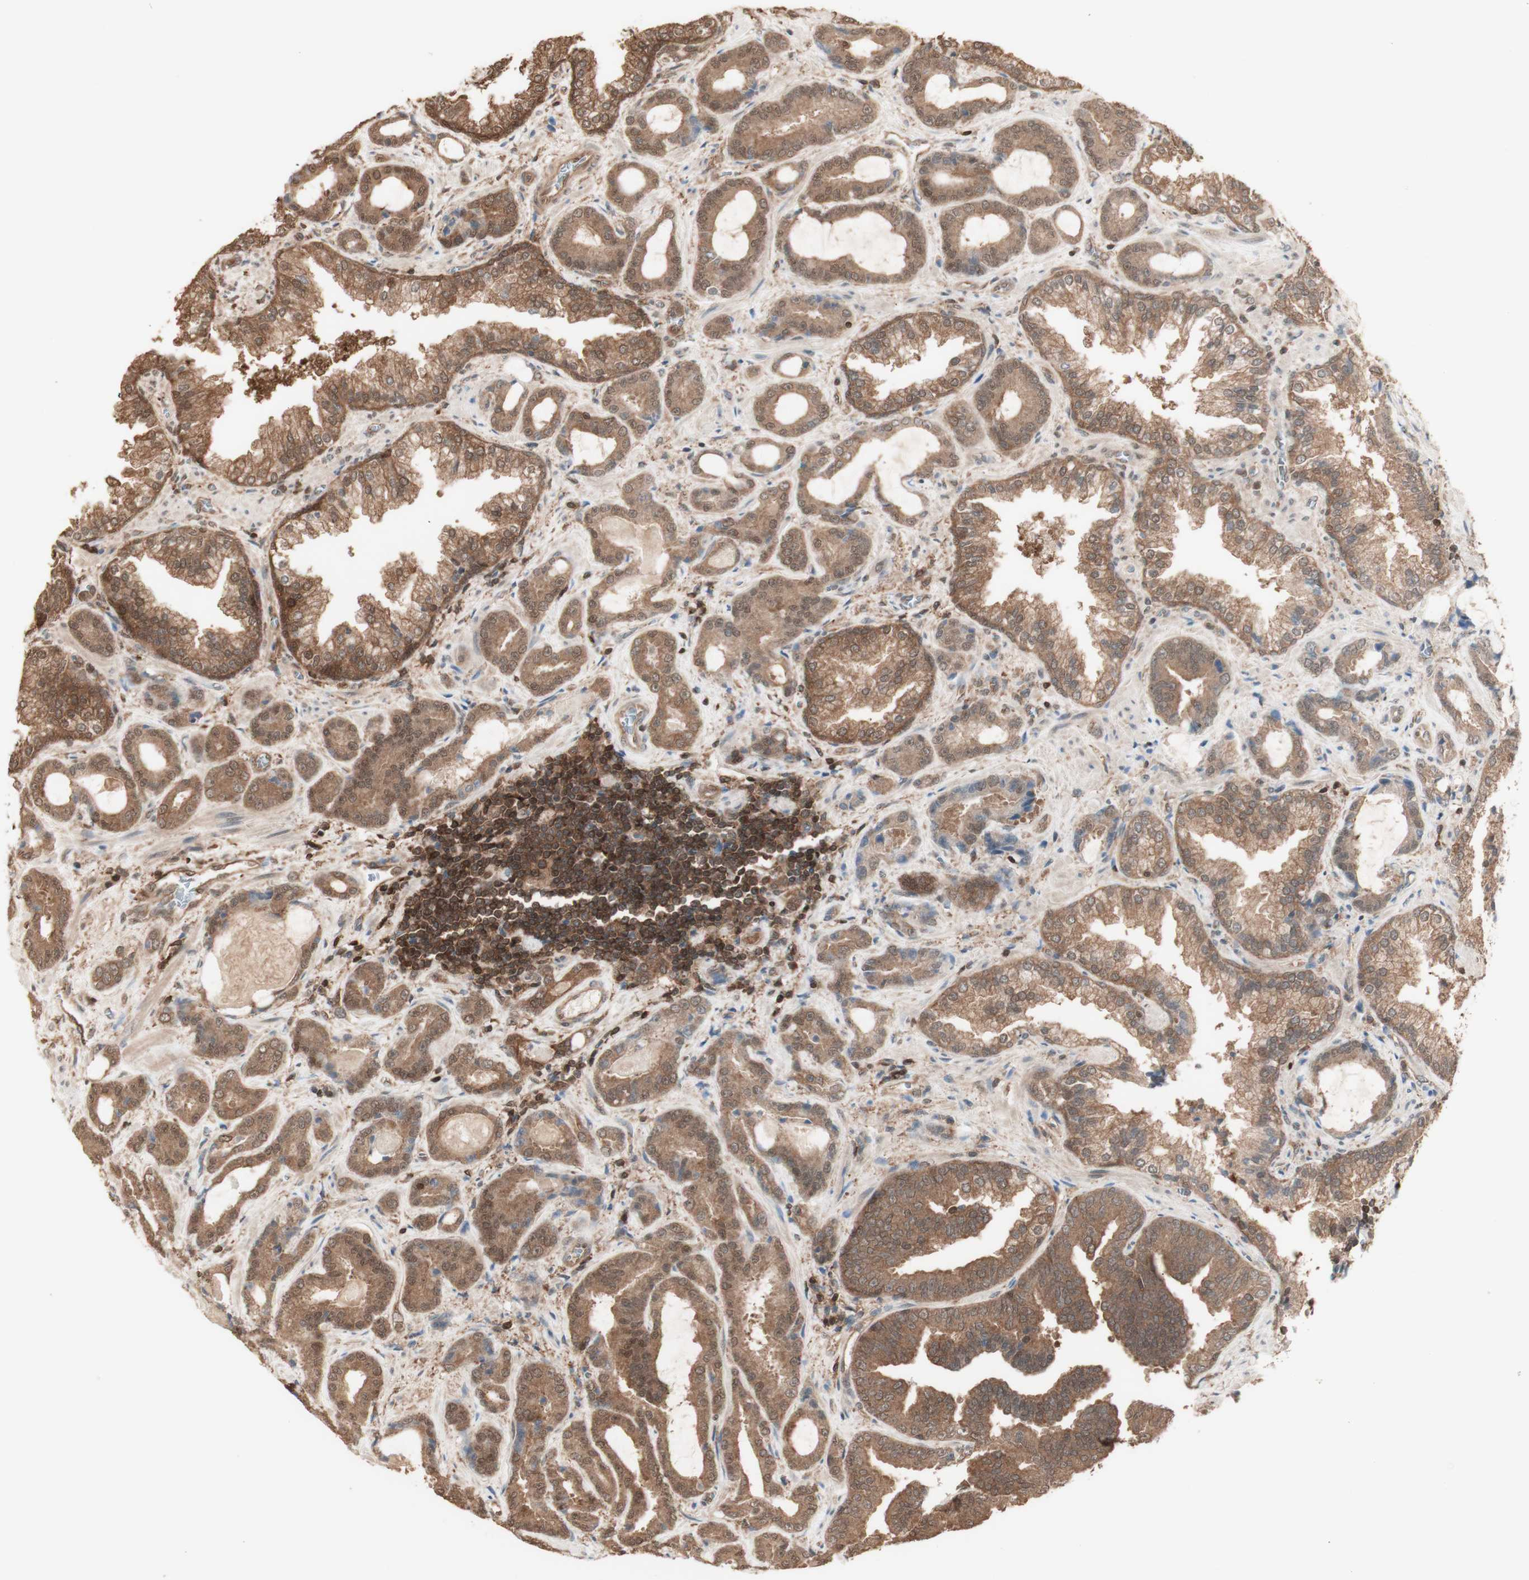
{"staining": {"intensity": "moderate", "quantity": ">75%", "location": "cytoplasmic/membranous,nuclear"}, "tissue": "prostate cancer", "cell_type": "Tumor cells", "image_type": "cancer", "snomed": [{"axis": "morphology", "description": "Adenocarcinoma, Low grade"}, {"axis": "topography", "description": "Prostate"}], "caption": "Brown immunohistochemical staining in prostate adenocarcinoma (low-grade) demonstrates moderate cytoplasmic/membranous and nuclear staining in approximately >75% of tumor cells.", "gene": "YWHAB", "patient": {"sex": "male", "age": 60}}